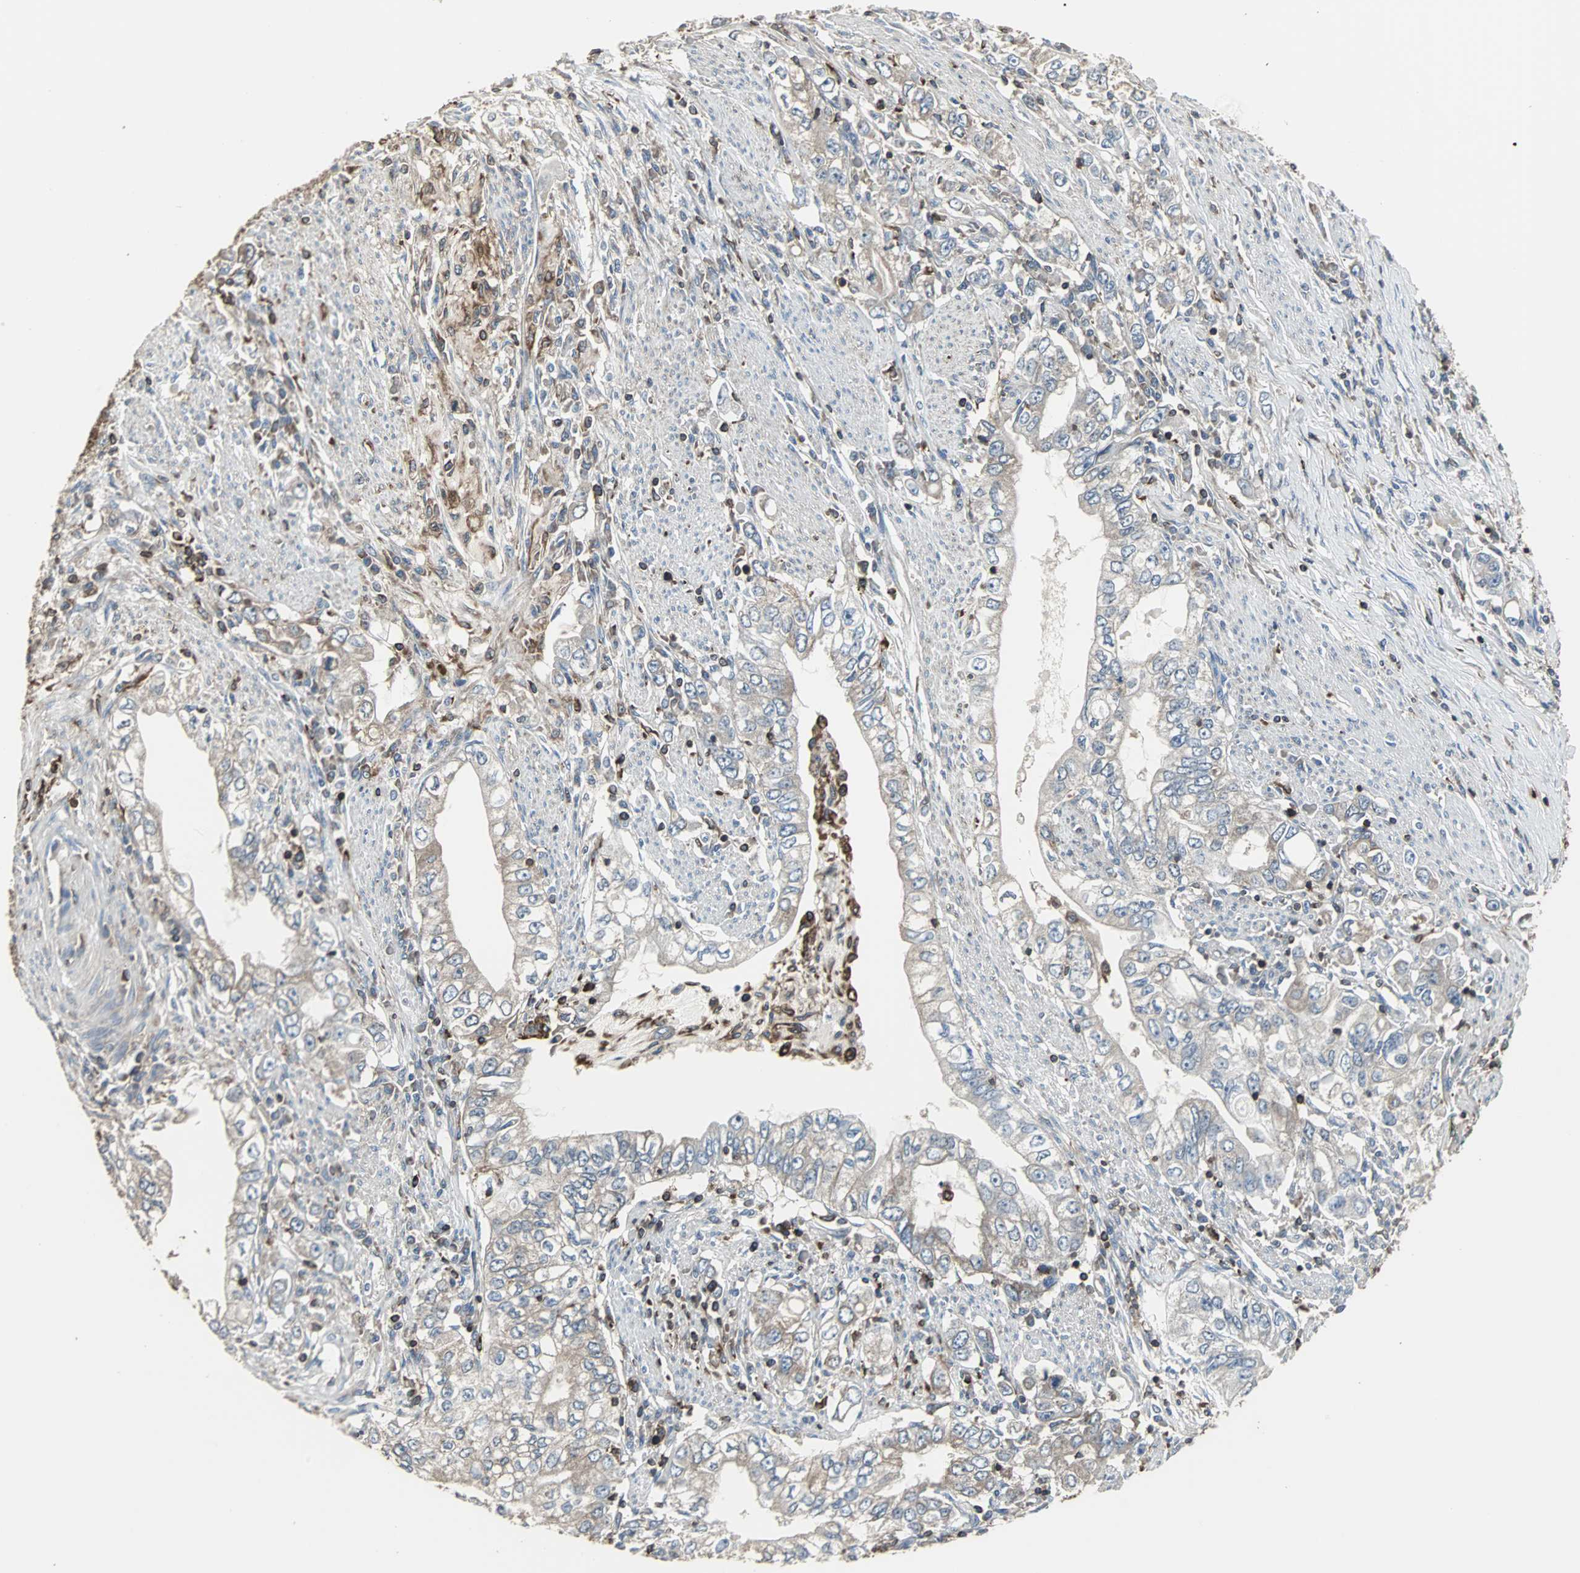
{"staining": {"intensity": "weak", "quantity": "25%-75%", "location": "cytoplasmic/membranous"}, "tissue": "stomach cancer", "cell_type": "Tumor cells", "image_type": "cancer", "snomed": [{"axis": "morphology", "description": "Adenocarcinoma, NOS"}, {"axis": "topography", "description": "Stomach, lower"}], "caption": "Tumor cells show low levels of weak cytoplasmic/membranous positivity in about 25%-75% of cells in stomach adenocarcinoma.", "gene": "LRRFIP1", "patient": {"sex": "female", "age": 72}}